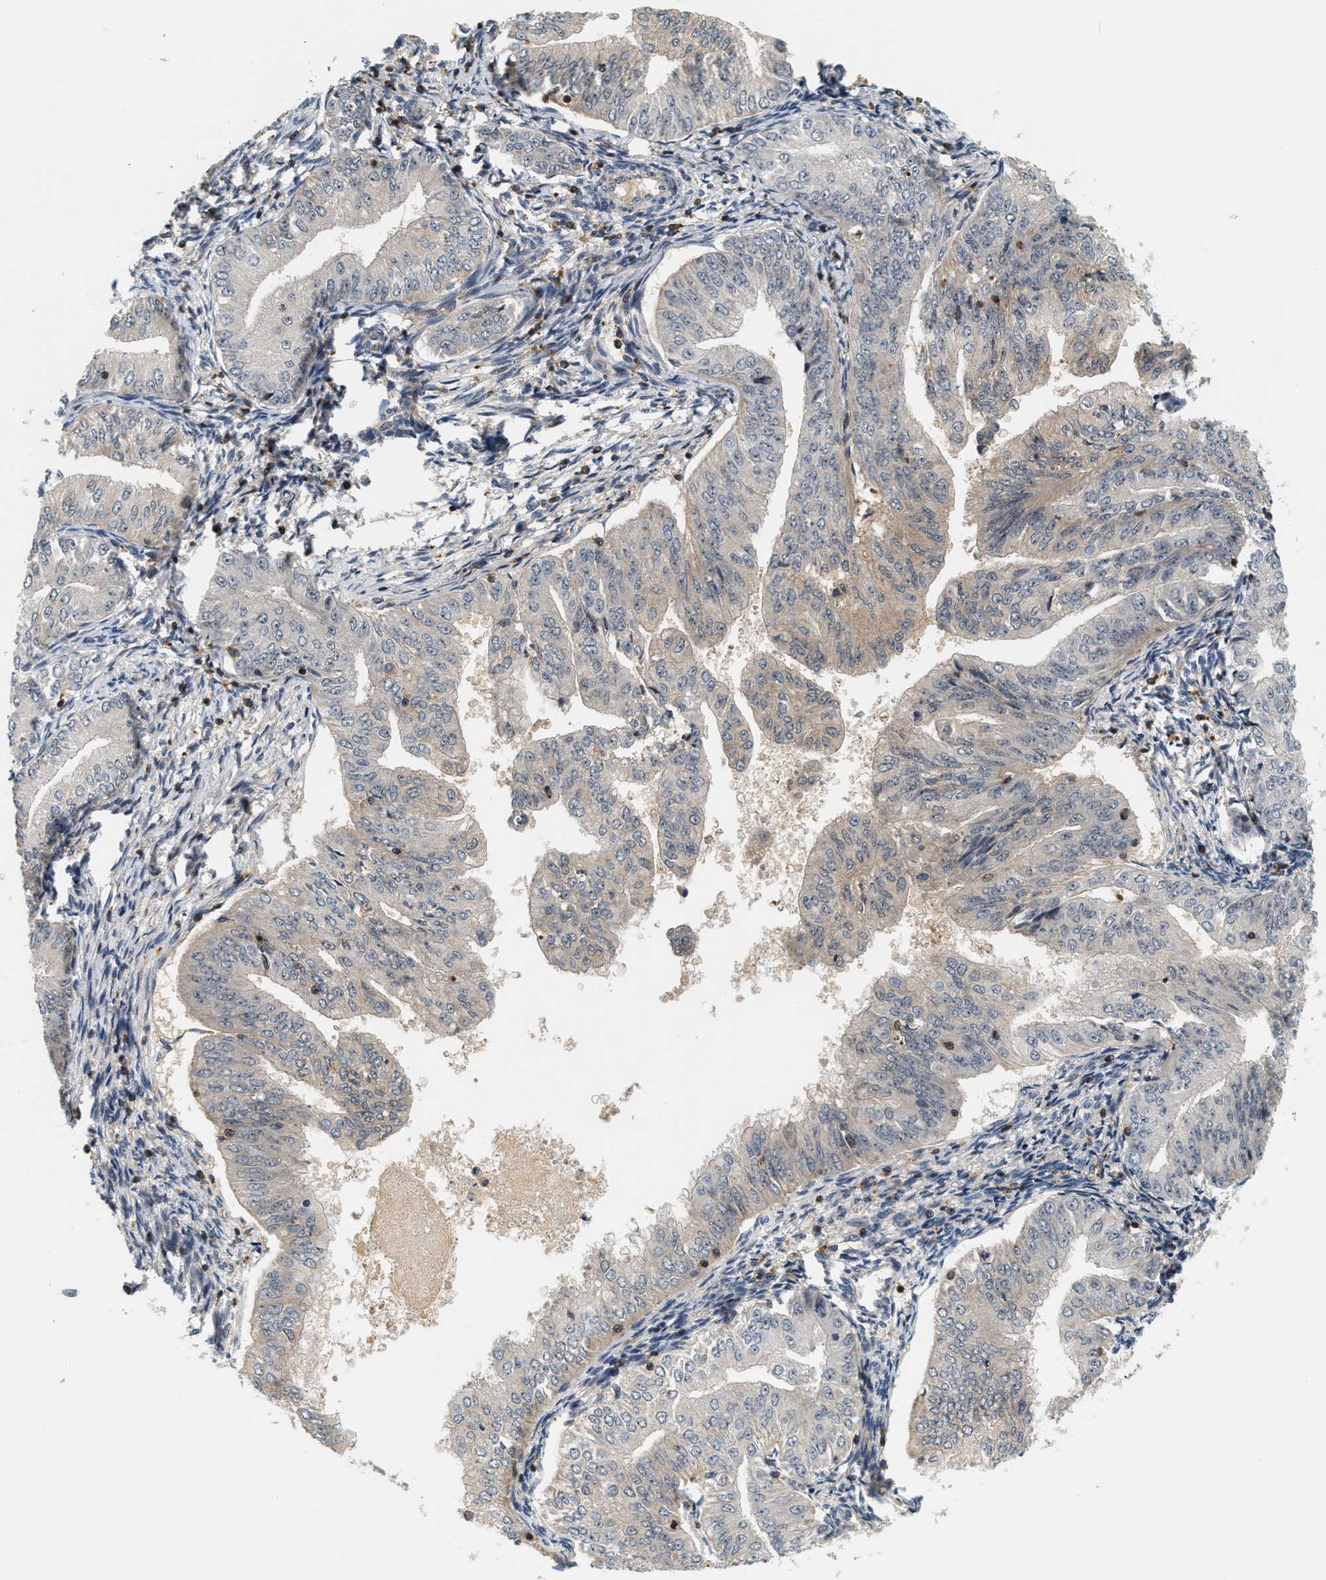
{"staining": {"intensity": "weak", "quantity": "<25%", "location": "cytoplasmic/membranous"}, "tissue": "endometrial cancer", "cell_type": "Tumor cells", "image_type": "cancer", "snomed": [{"axis": "morphology", "description": "Normal tissue, NOS"}, {"axis": "morphology", "description": "Adenocarcinoma, NOS"}, {"axis": "topography", "description": "Endometrium"}], "caption": "Protein analysis of endometrial cancer (adenocarcinoma) shows no significant positivity in tumor cells. The staining is performed using DAB brown chromogen with nuclei counter-stained in using hematoxylin.", "gene": "SAMD9", "patient": {"sex": "female", "age": 53}}